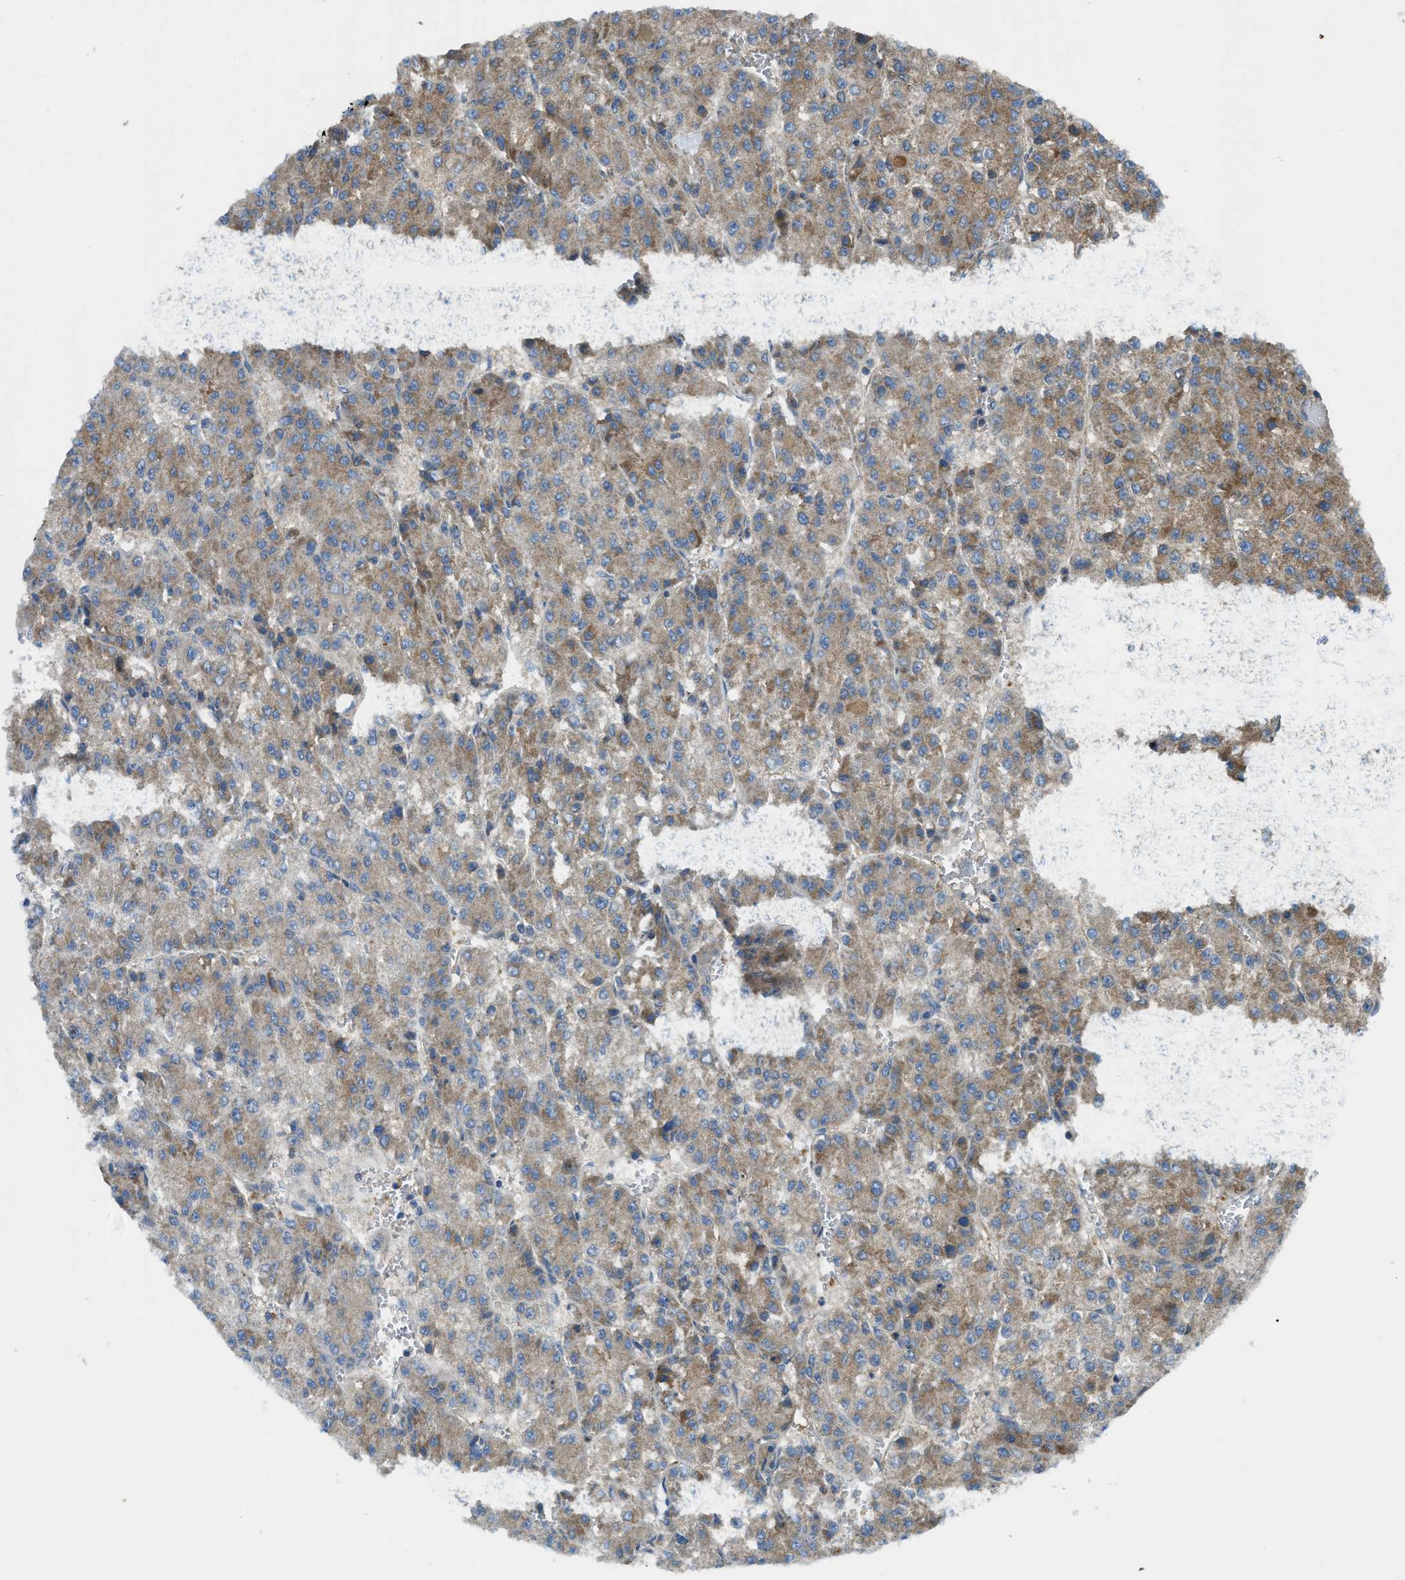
{"staining": {"intensity": "moderate", "quantity": "<25%", "location": "cytoplasmic/membranous"}, "tissue": "liver cancer", "cell_type": "Tumor cells", "image_type": "cancer", "snomed": [{"axis": "morphology", "description": "Carcinoma, Hepatocellular, NOS"}, {"axis": "topography", "description": "Liver"}], "caption": "Immunohistochemistry (IHC) of liver cancer exhibits low levels of moderate cytoplasmic/membranous staining in approximately <25% of tumor cells.", "gene": "BAG4", "patient": {"sex": "female", "age": 73}}